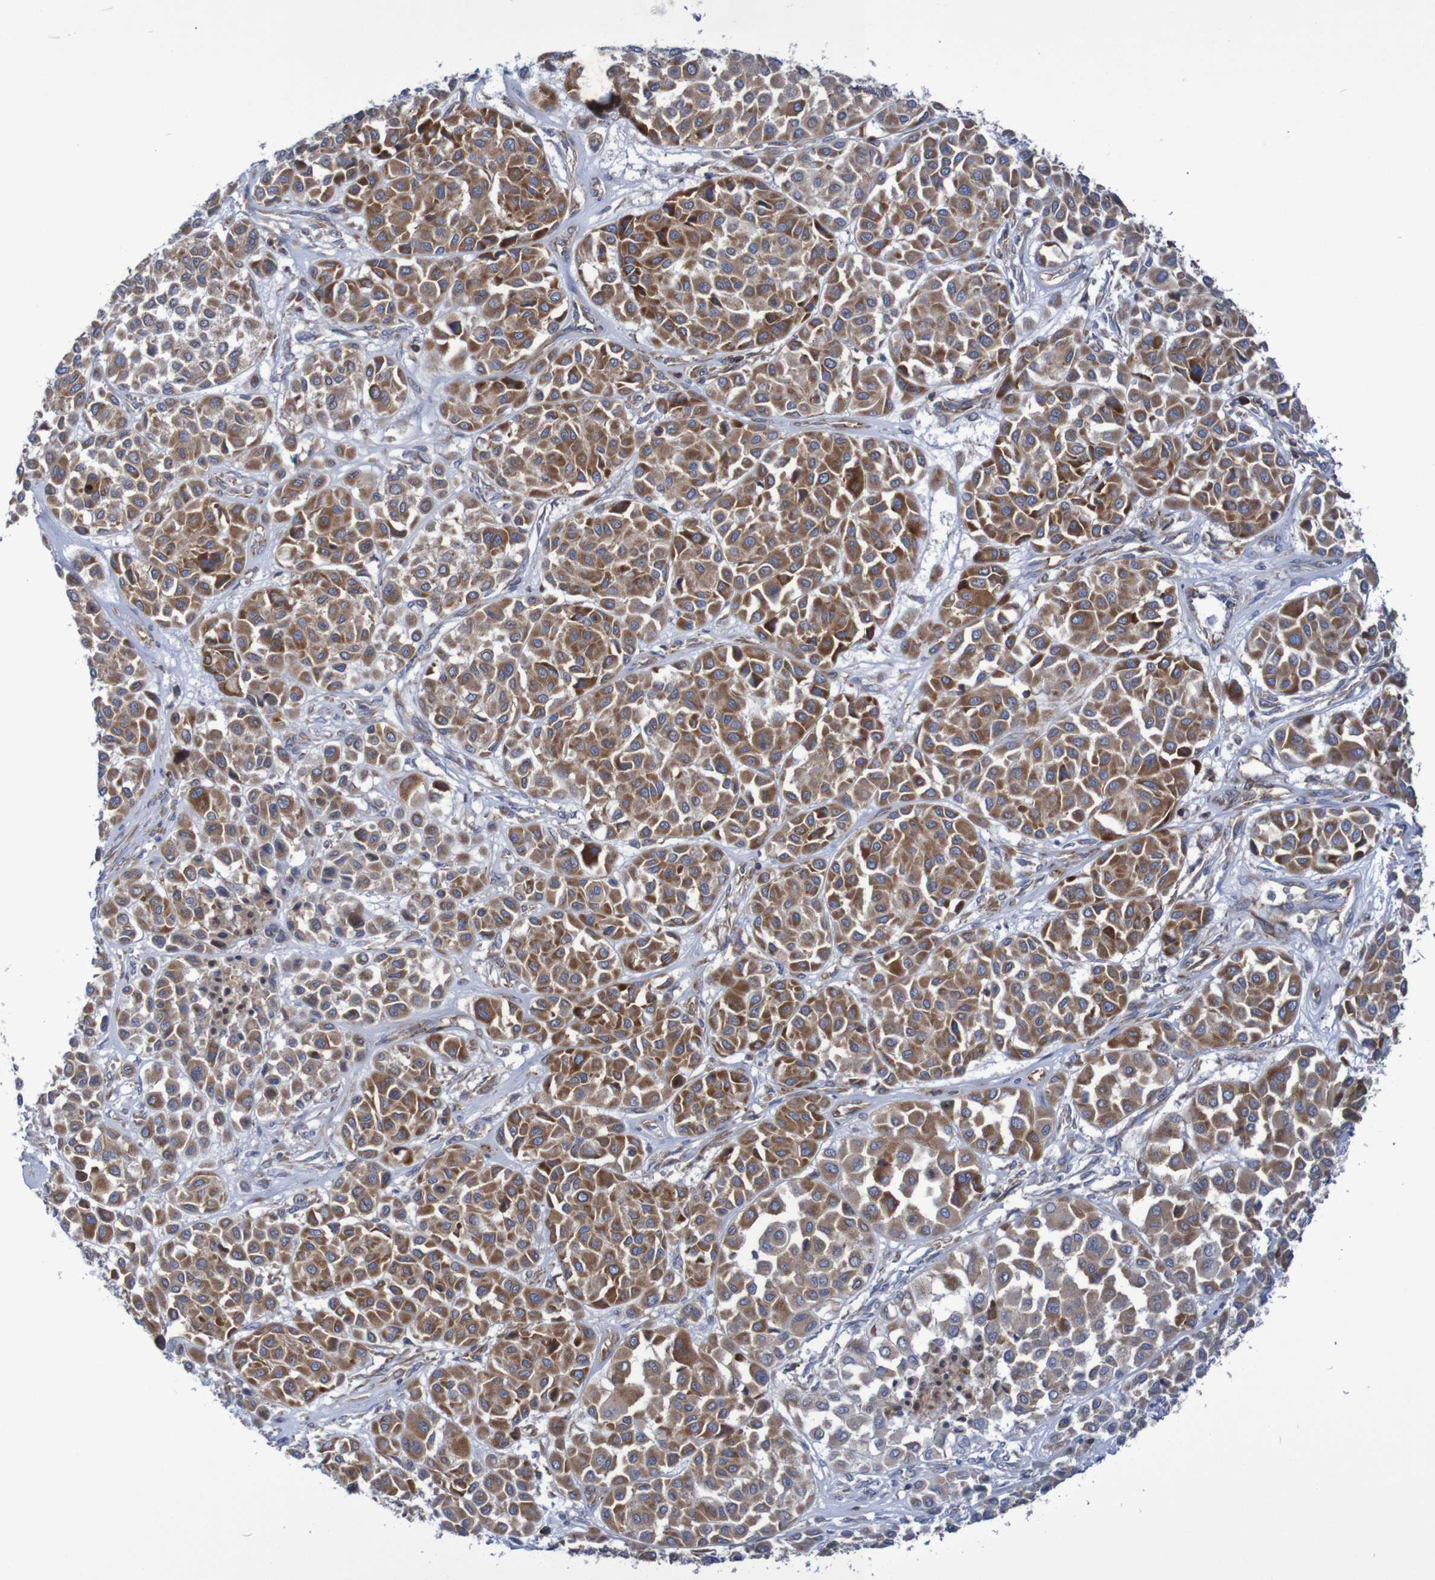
{"staining": {"intensity": "moderate", "quantity": ">75%", "location": "cytoplasmic/membranous"}, "tissue": "melanoma", "cell_type": "Tumor cells", "image_type": "cancer", "snomed": [{"axis": "morphology", "description": "Malignant melanoma, Metastatic site"}, {"axis": "topography", "description": "Soft tissue"}], "caption": "Moderate cytoplasmic/membranous protein staining is seen in approximately >75% of tumor cells in melanoma. (brown staining indicates protein expression, while blue staining denotes nuclei).", "gene": "FXR2", "patient": {"sex": "male", "age": 41}}